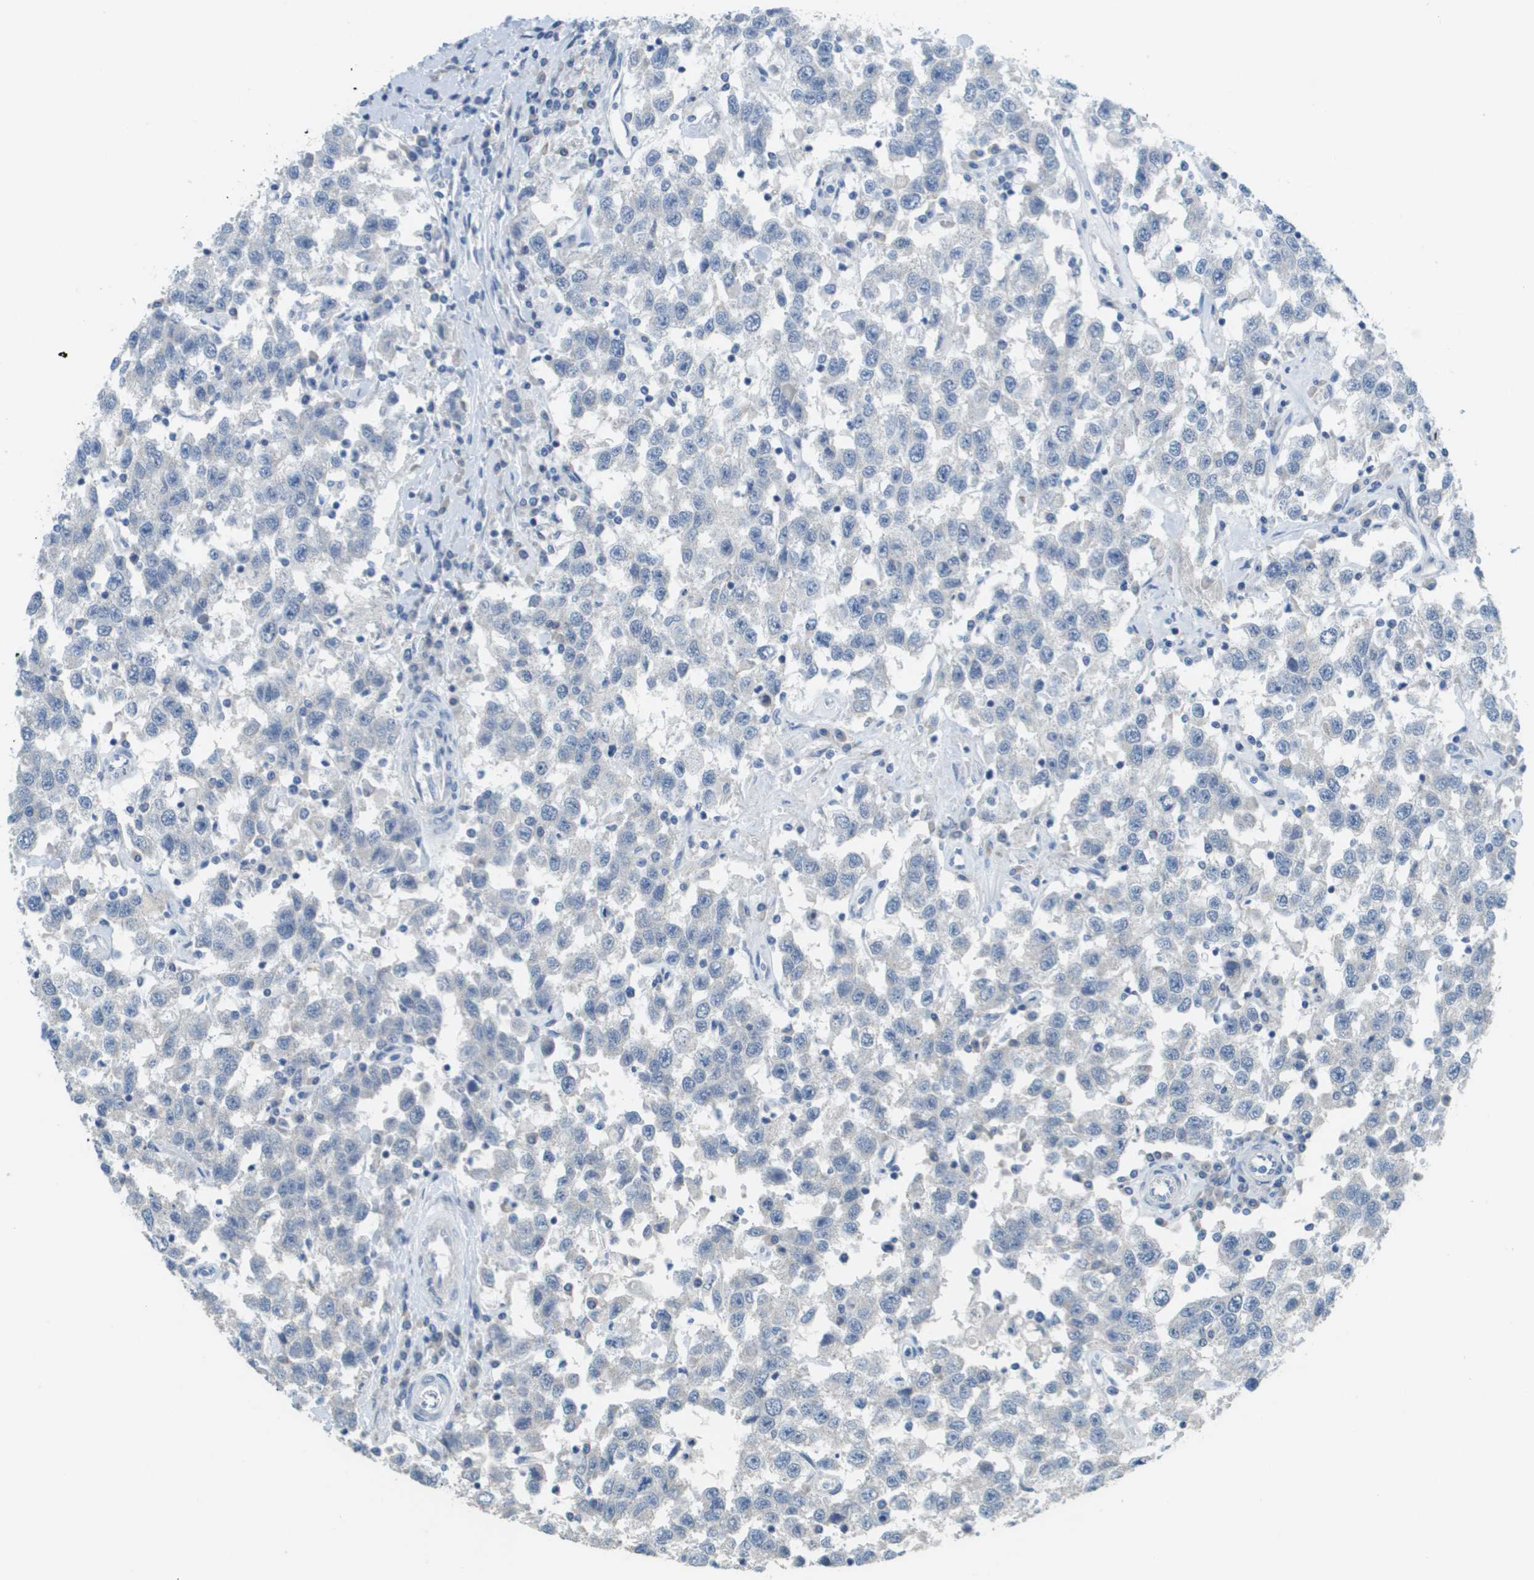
{"staining": {"intensity": "negative", "quantity": "none", "location": "none"}, "tissue": "testis cancer", "cell_type": "Tumor cells", "image_type": "cancer", "snomed": [{"axis": "morphology", "description": "Seminoma, NOS"}, {"axis": "topography", "description": "Testis"}], "caption": "This is an immunohistochemistry photomicrograph of testis cancer (seminoma). There is no positivity in tumor cells.", "gene": "PTGDR2", "patient": {"sex": "male", "age": 41}}